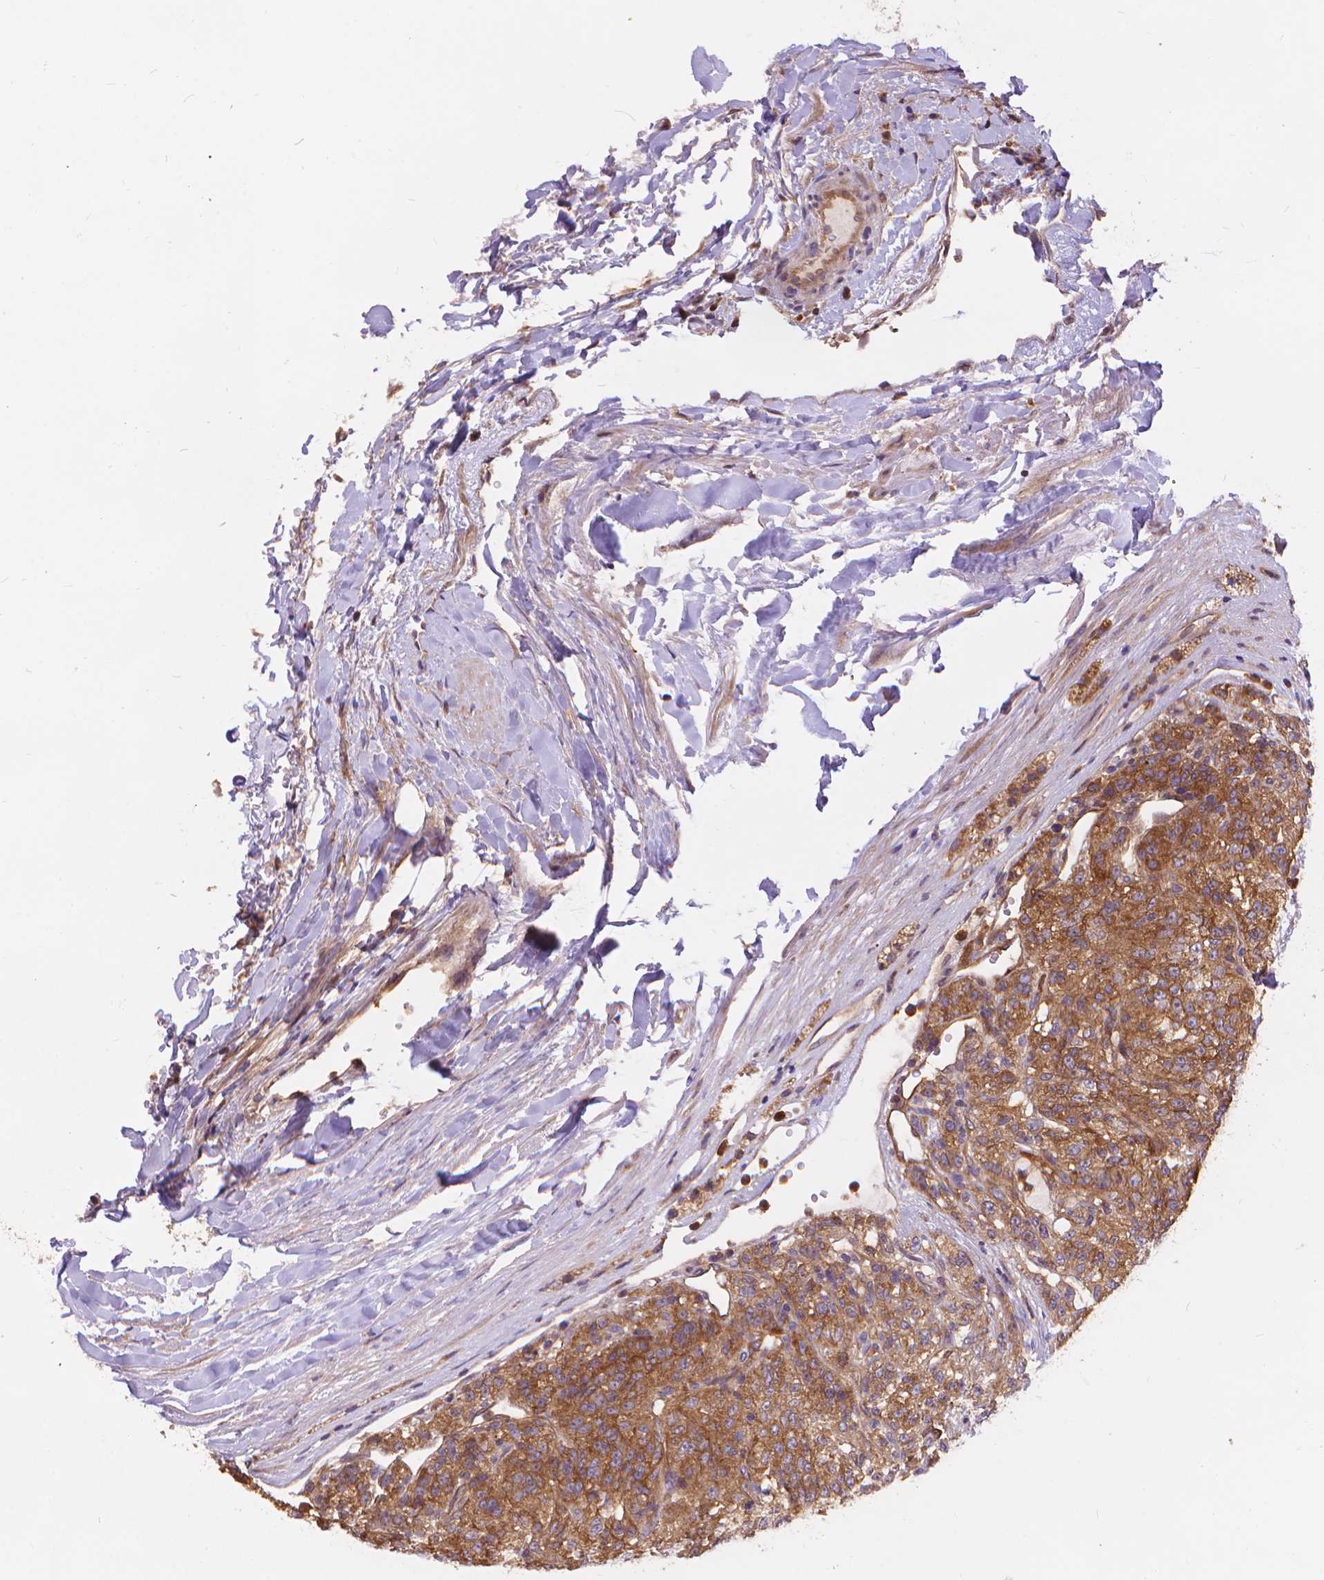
{"staining": {"intensity": "moderate", "quantity": ">75%", "location": "cytoplasmic/membranous"}, "tissue": "renal cancer", "cell_type": "Tumor cells", "image_type": "cancer", "snomed": [{"axis": "morphology", "description": "Adenocarcinoma, NOS"}, {"axis": "topography", "description": "Kidney"}], "caption": "IHC (DAB (3,3'-diaminobenzidine)) staining of human renal cancer (adenocarcinoma) exhibits moderate cytoplasmic/membranous protein positivity in about >75% of tumor cells.", "gene": "ARAP1", "patient": {"sex": "female", "age": 63}}